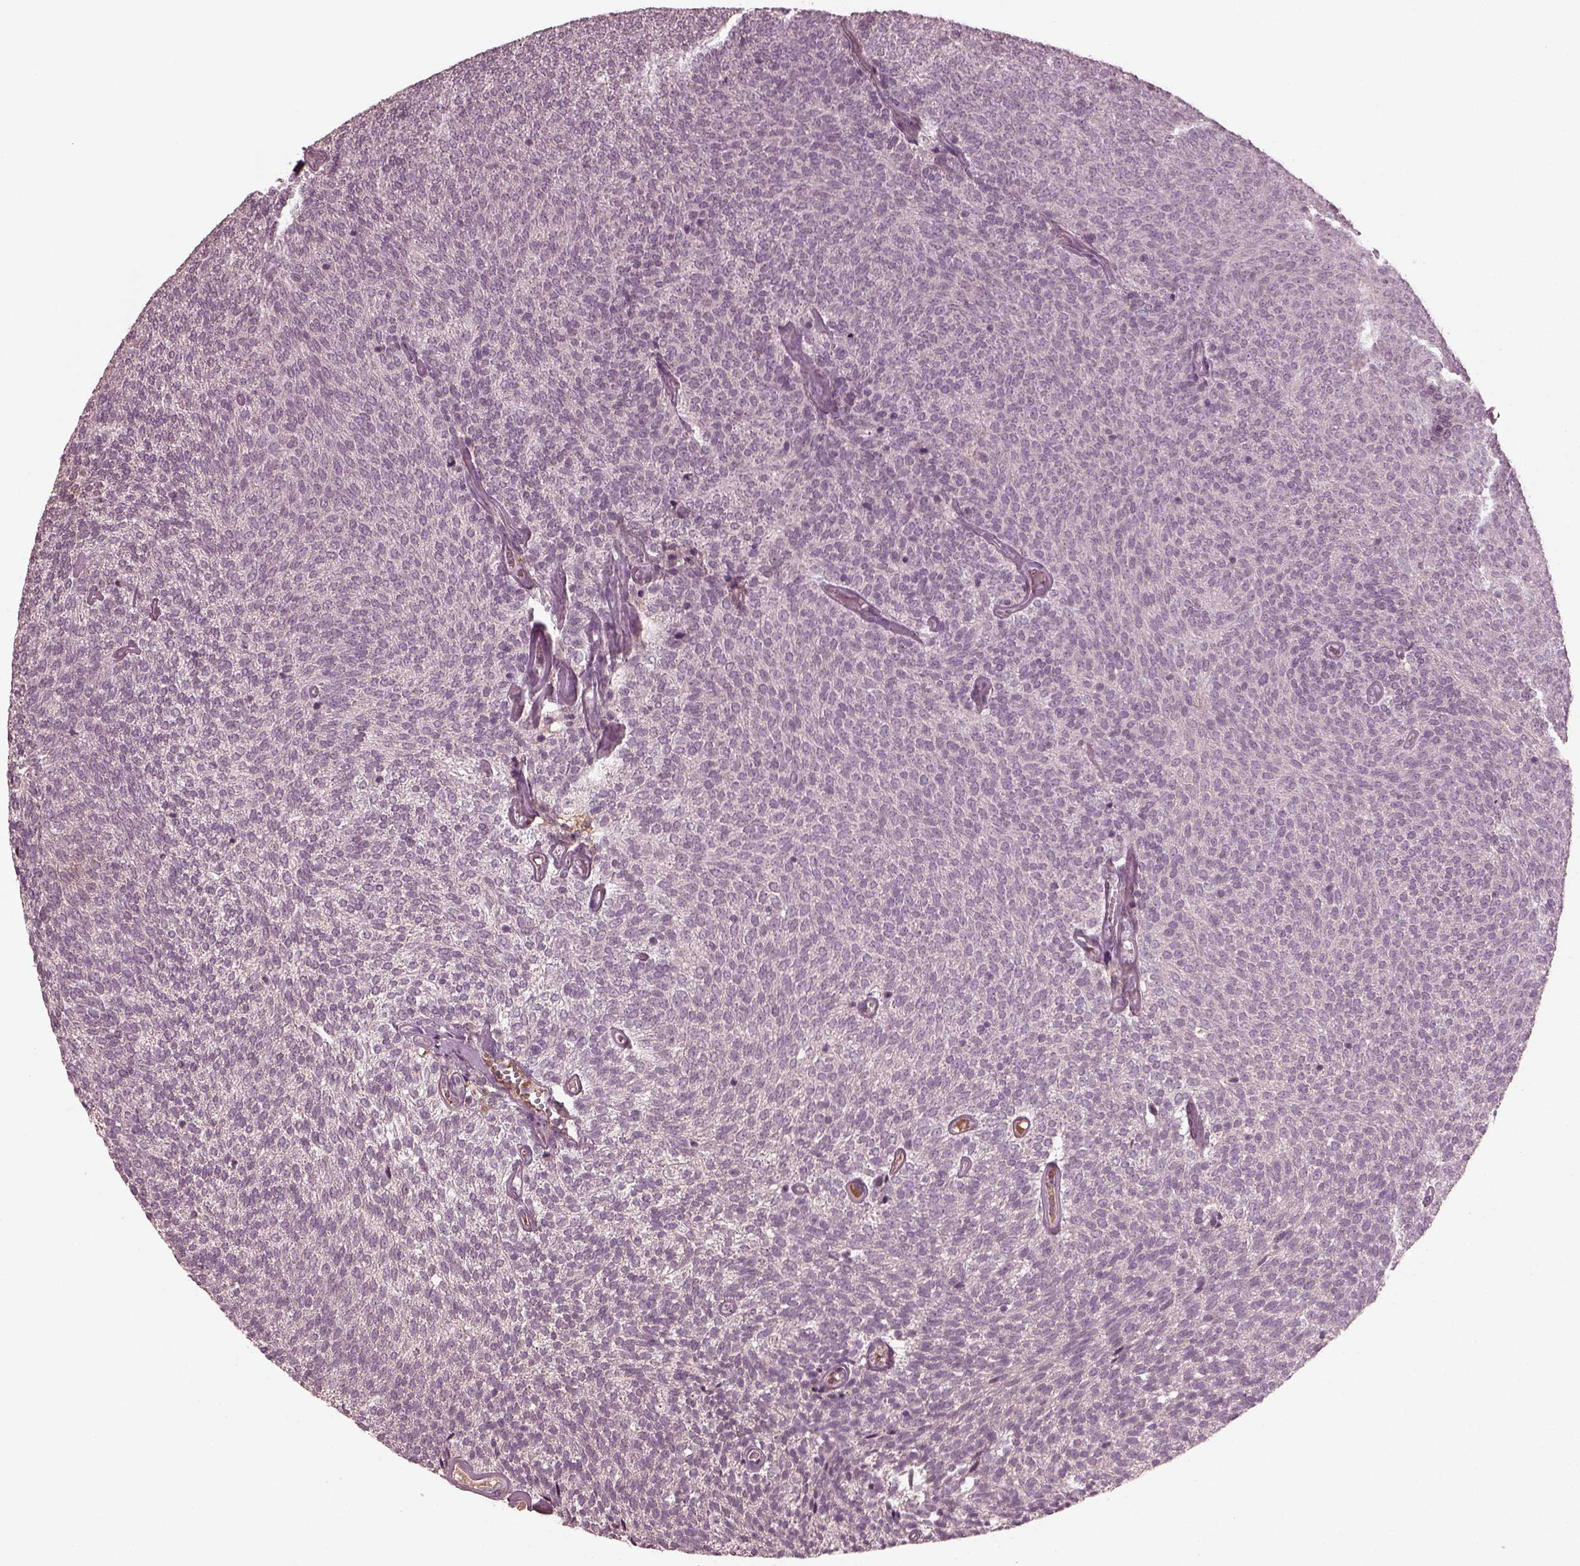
{"staining": {"intensity": "negative", "quantity": "none", "location": "none"}, "tissue": "urothelial cancer", "cell_type": "Tumor cells", "image_type": "cancer", "snomed": [{"axis": "morphology", "description": "Urothelial carcinoma, Low grade"}, {"axis": "topography", "description": "Urinary bladder"}], "caption": "Immunohistochemistry of urothelial carcinoma (low-grade) displays no staining in tumor cells.", "gene": "PORCN", "patient": {"sex": "male", "age": 77}}